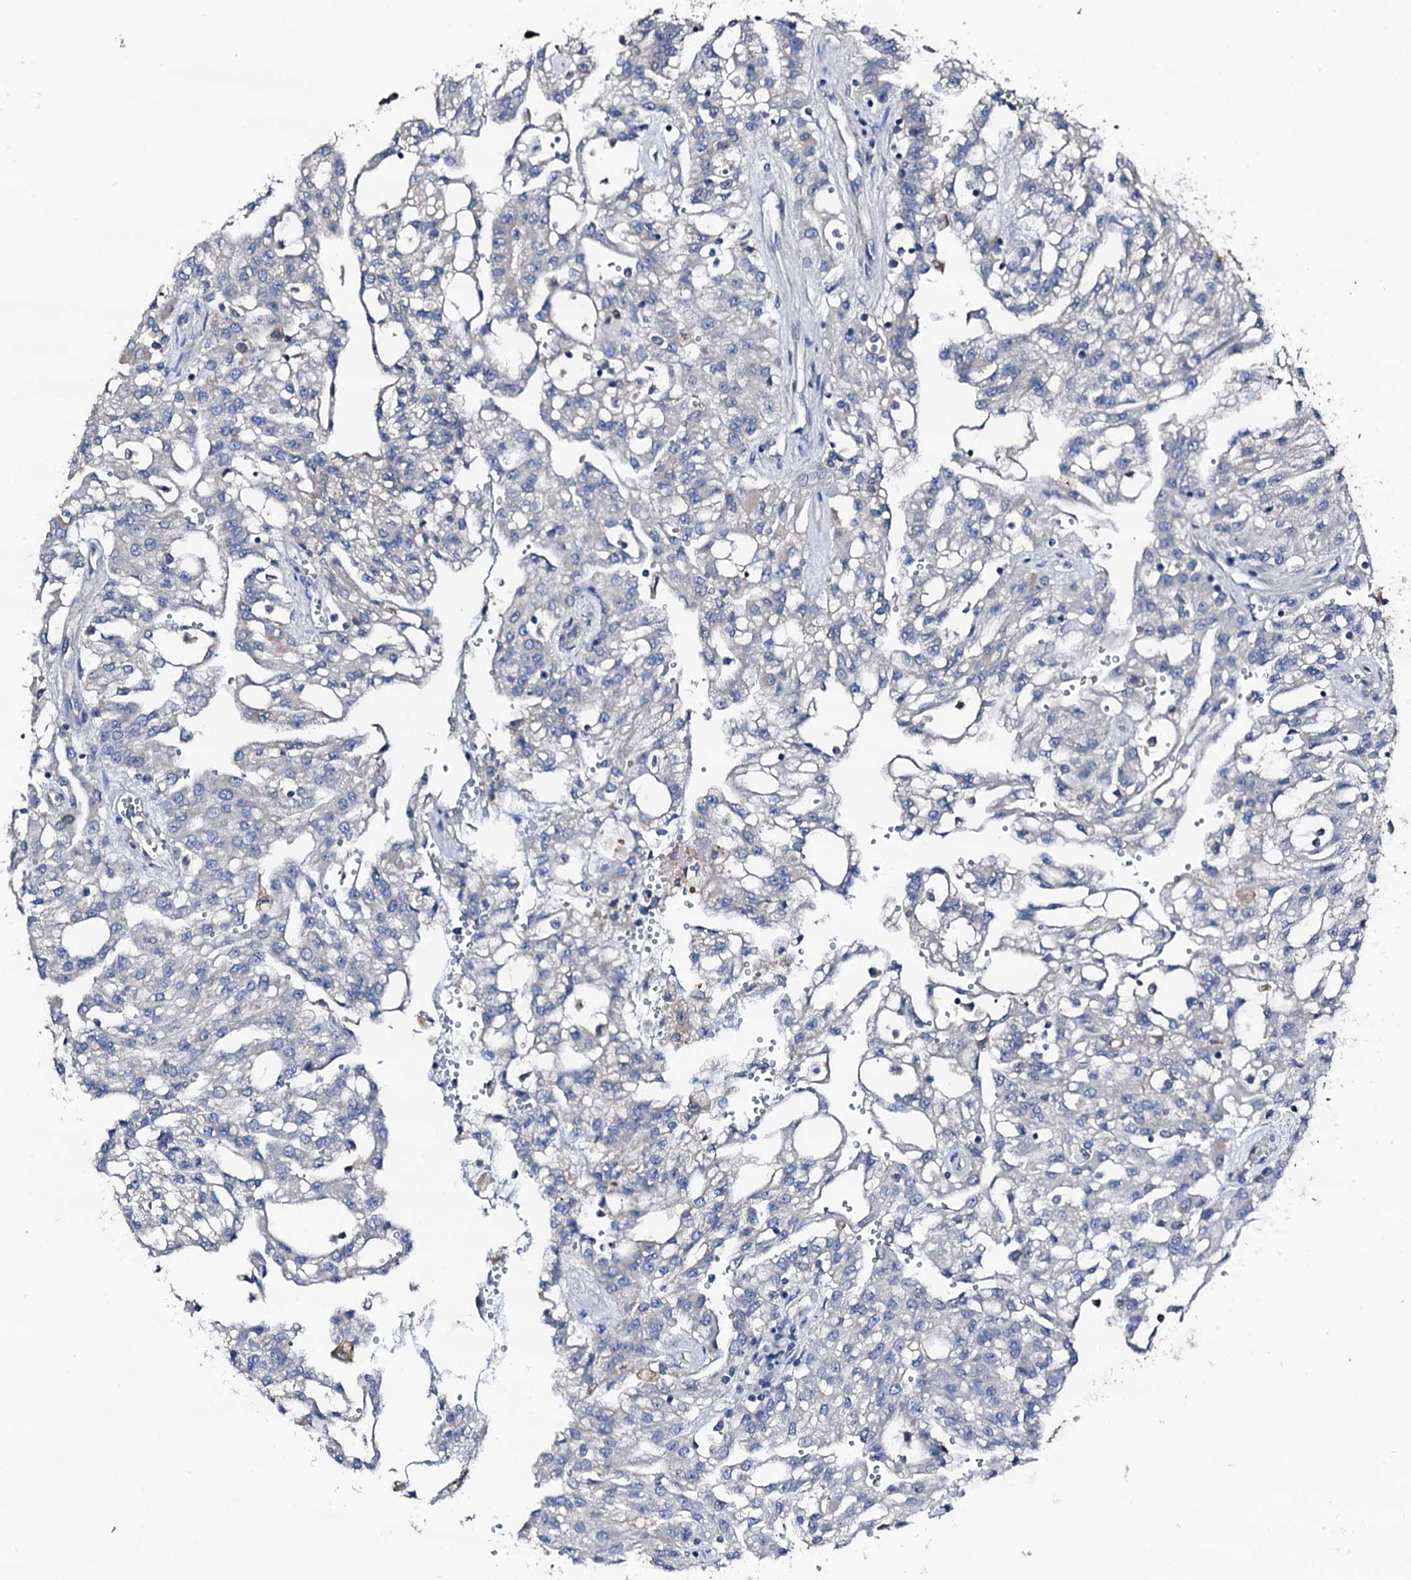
{"staining": {"intensity": "negative", "quantity": "none", "location": "none"}, "tissue": "renal cancer", "cell_type": "Tumor cells", "image_type": "cancer", "snomed": [{"axis": "morphology", "description": "Adenocarcinoma, NOS"}, {"axis": "topography", "description": "Kidney"}], "caption": "IHC micrograph of human renal cancer (adenocarcinoma) stained for a protein (brown), which shows no staining in tumor cells.", "gene": "TRAFD1", "patient": {"sex": "male", "age": 63}}